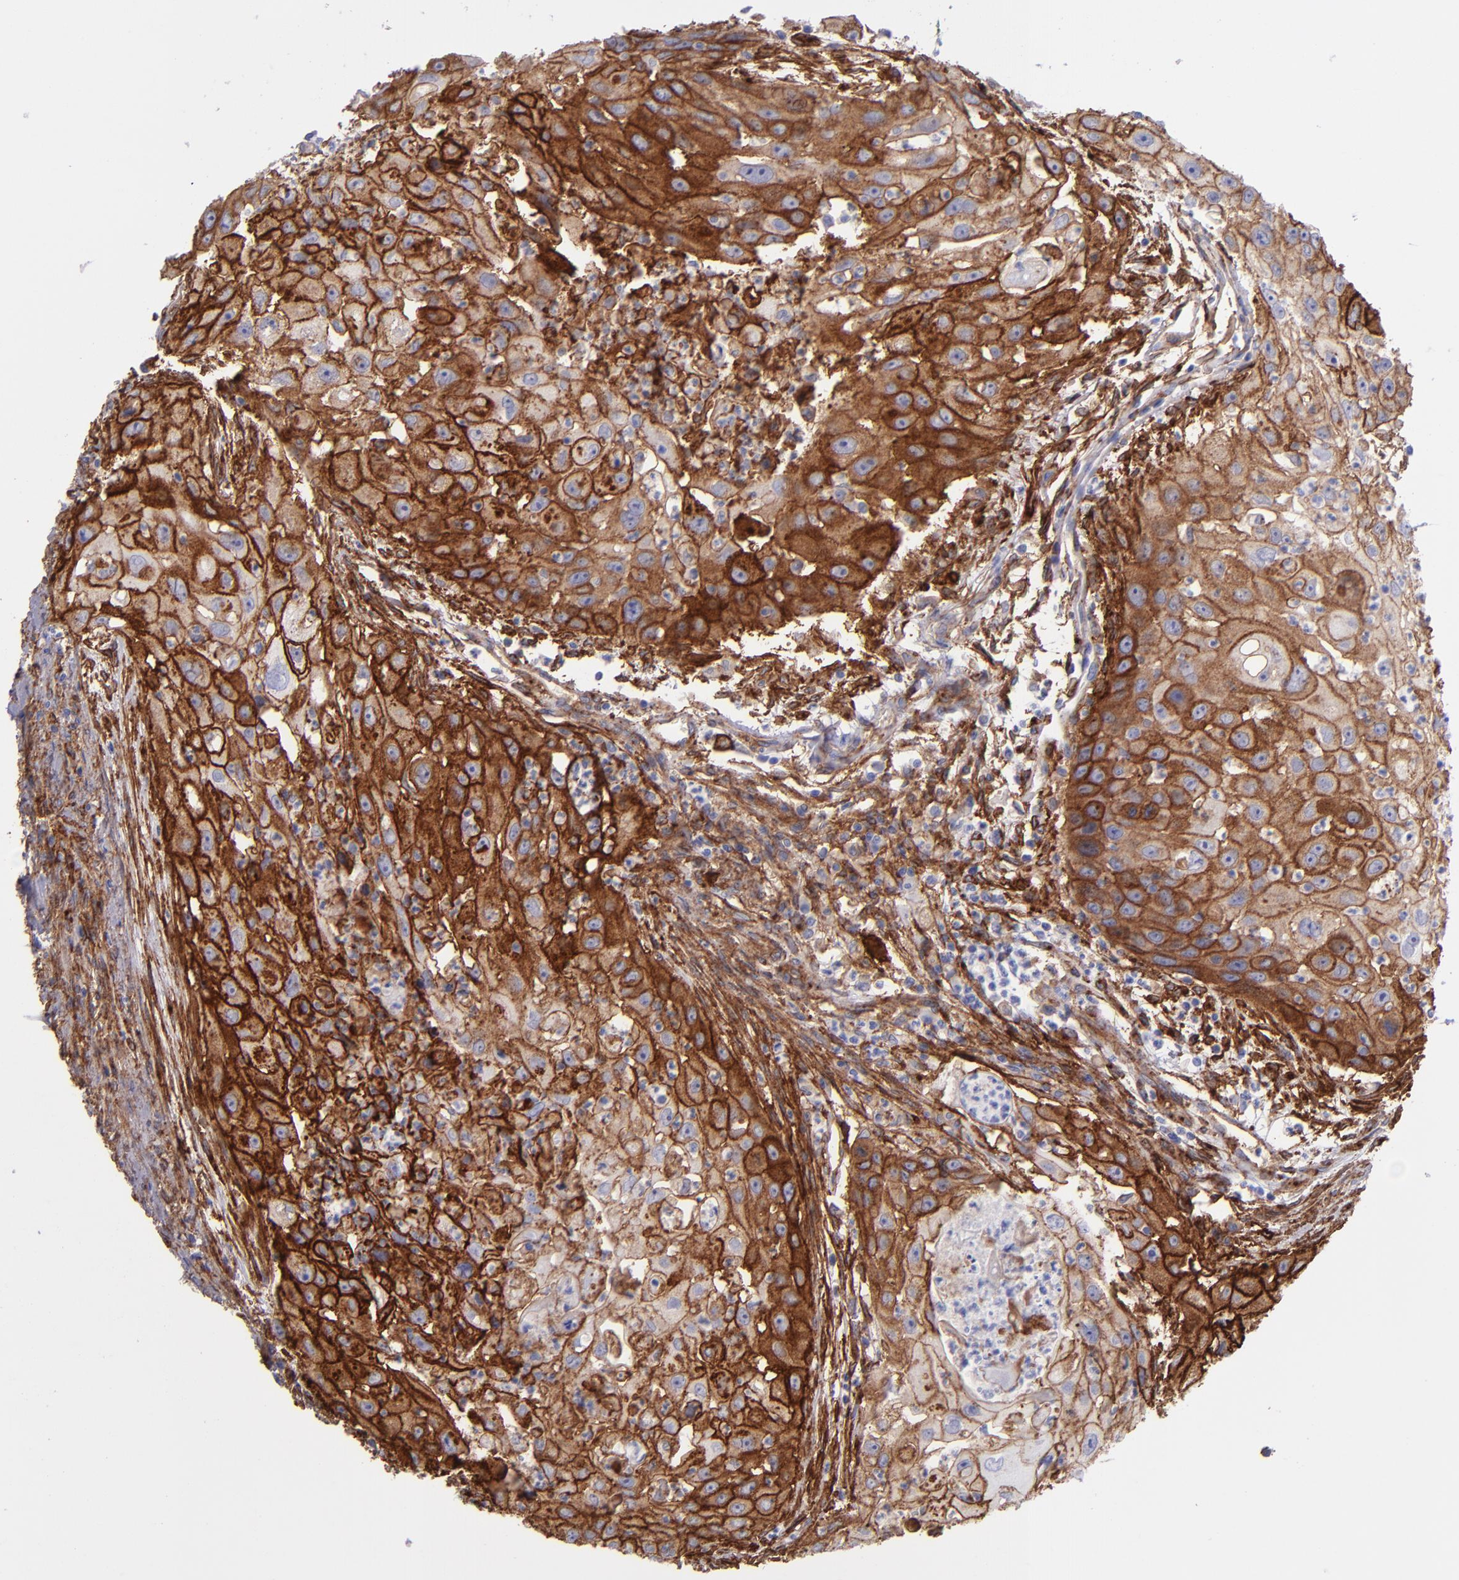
{"staining": {"intensity": "strong", "quantity": ">75%", "location": "cytoplasmic/membranous"}, "tissue": "head and neck cancer", "cell_type": "Tumor cells", "image_type": "cancer", "snomed": [{"axis": "morphology", "description": "Squamous cell carcinoma, NOS"}, {"axis": "topography", "description": "Head-Neck"}], "caption": "IHC staining of squamous cell carcinoma (head and neck), which exhibits high levels of strong cytoplasmic/membranous staining in about >75% of tumor cells indicating strong cytoplasmic/membranous protein positivity. The staining was performed using DAB (brown) for protein detection and nuclei were counterstained in hematoxylin (blue).", "gene": "ITGAV", "patient": {"sex": "male", "age": 64}}